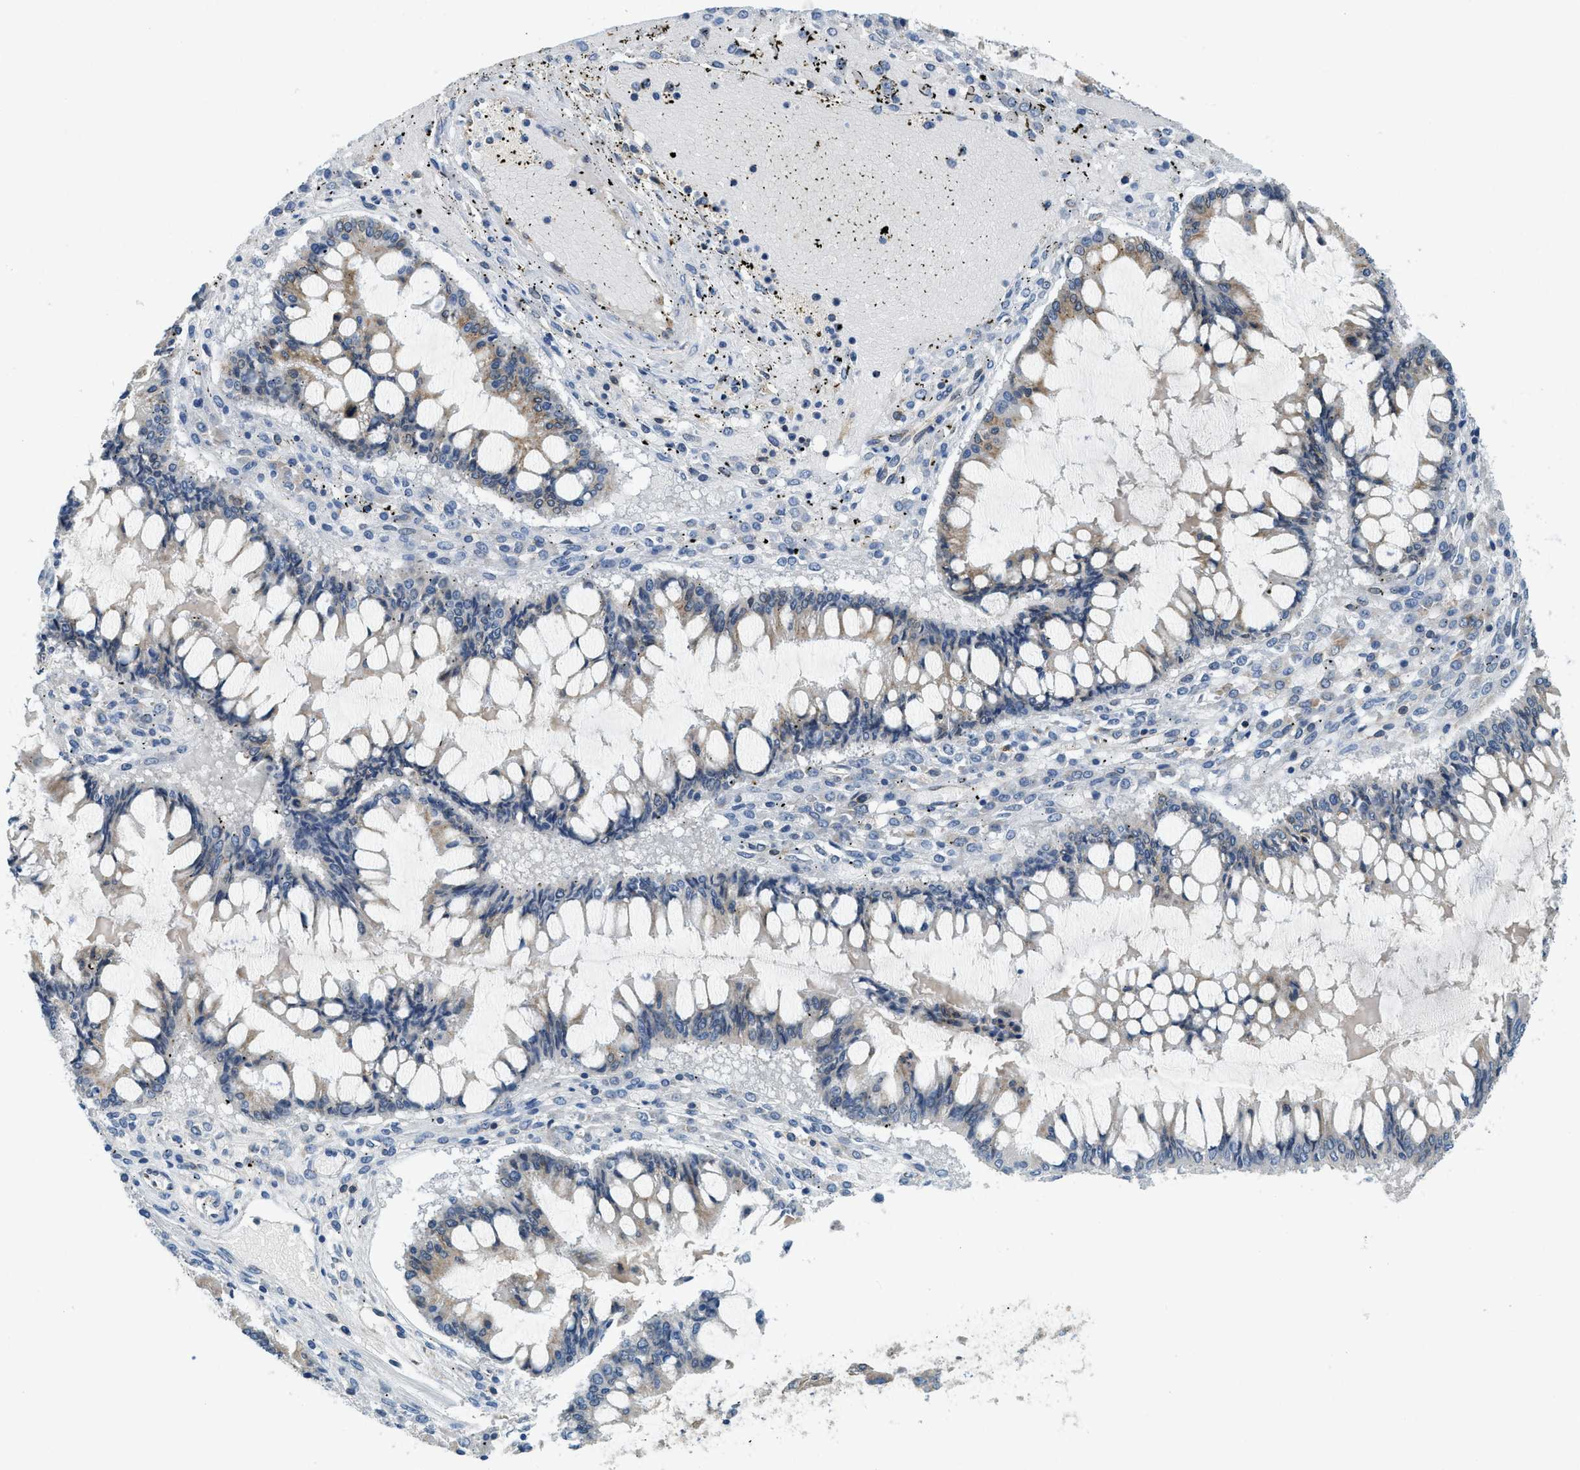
{"staining": {"intensity": "moderate", "quantity": "25%-75%", "location": "cytoplasmic/membranous"}, "tissue": "ovarian cancer", "cell_type": "Tumor cells", "image_type": "cancer", "snomed": [{"axis": "morphology", "description": "Cystadenocarcinoma, mucinous, NOS"}, {"axis": "topography", "description": "Ovary"}], "caption": "The histopathology image displays staining of ovarian cancer, revealing moderate cytoplasmic/membranous protein expression (brown color) within tumor cells. Ihc stains the protein of interest in brown and the nuclei are stained blue.", "gene": "BCAP31", "patient": {"sex": "female", "age": 73}}